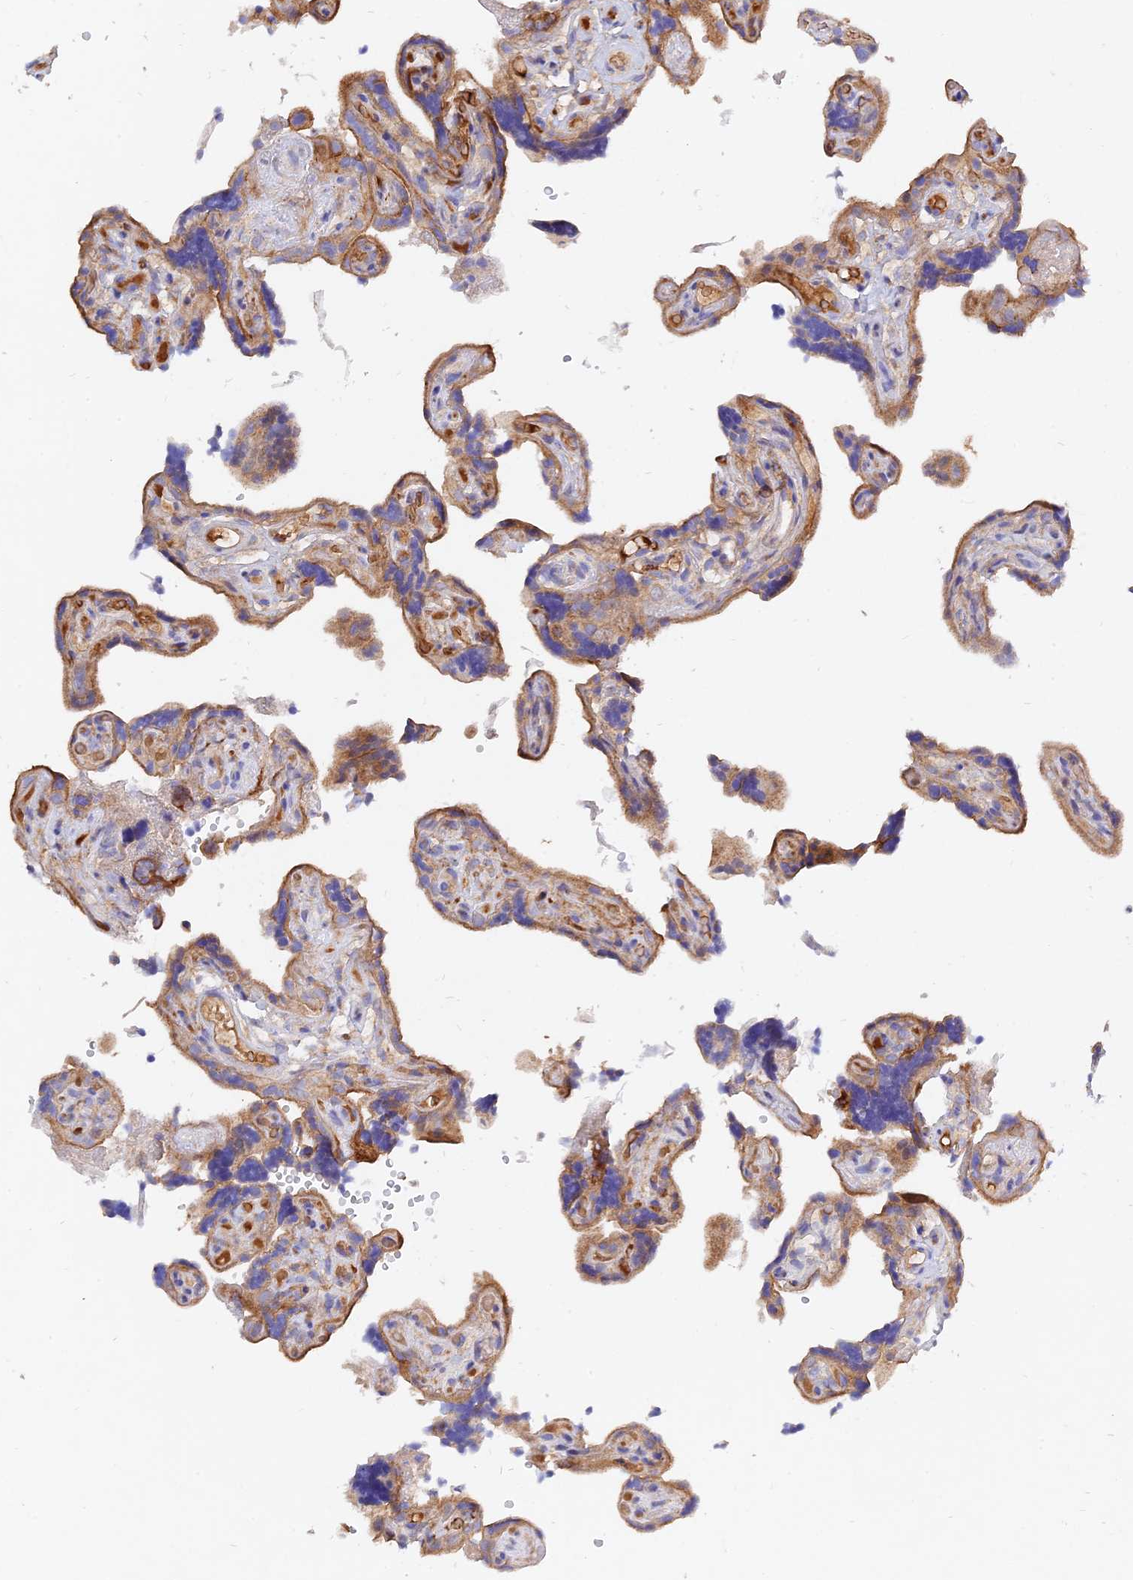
{"staining": {"intensity": "moderate", "quantity": "25%-75%", "location": "cytoplasmic/membranous"}, "tissue": "placenta", "cell_type": "Trophoblastic cells", "image_type": "normal", "snomed": [{"axis": "morphology", "description": "Normal tissue, NOS"}, {"axis": "topography", "description": "Placenta"}], "caption": "This micrograph demonstrates benign placenta stained with immunohistochemistry to label a protein in brown. The cytoplasmic/membranous of trophoblastic cells show moderate positivity for the protein. Nuclei are counter-stained blue.", "gene": "MROH1", "patient": {"sex": "female", "age": 30}}